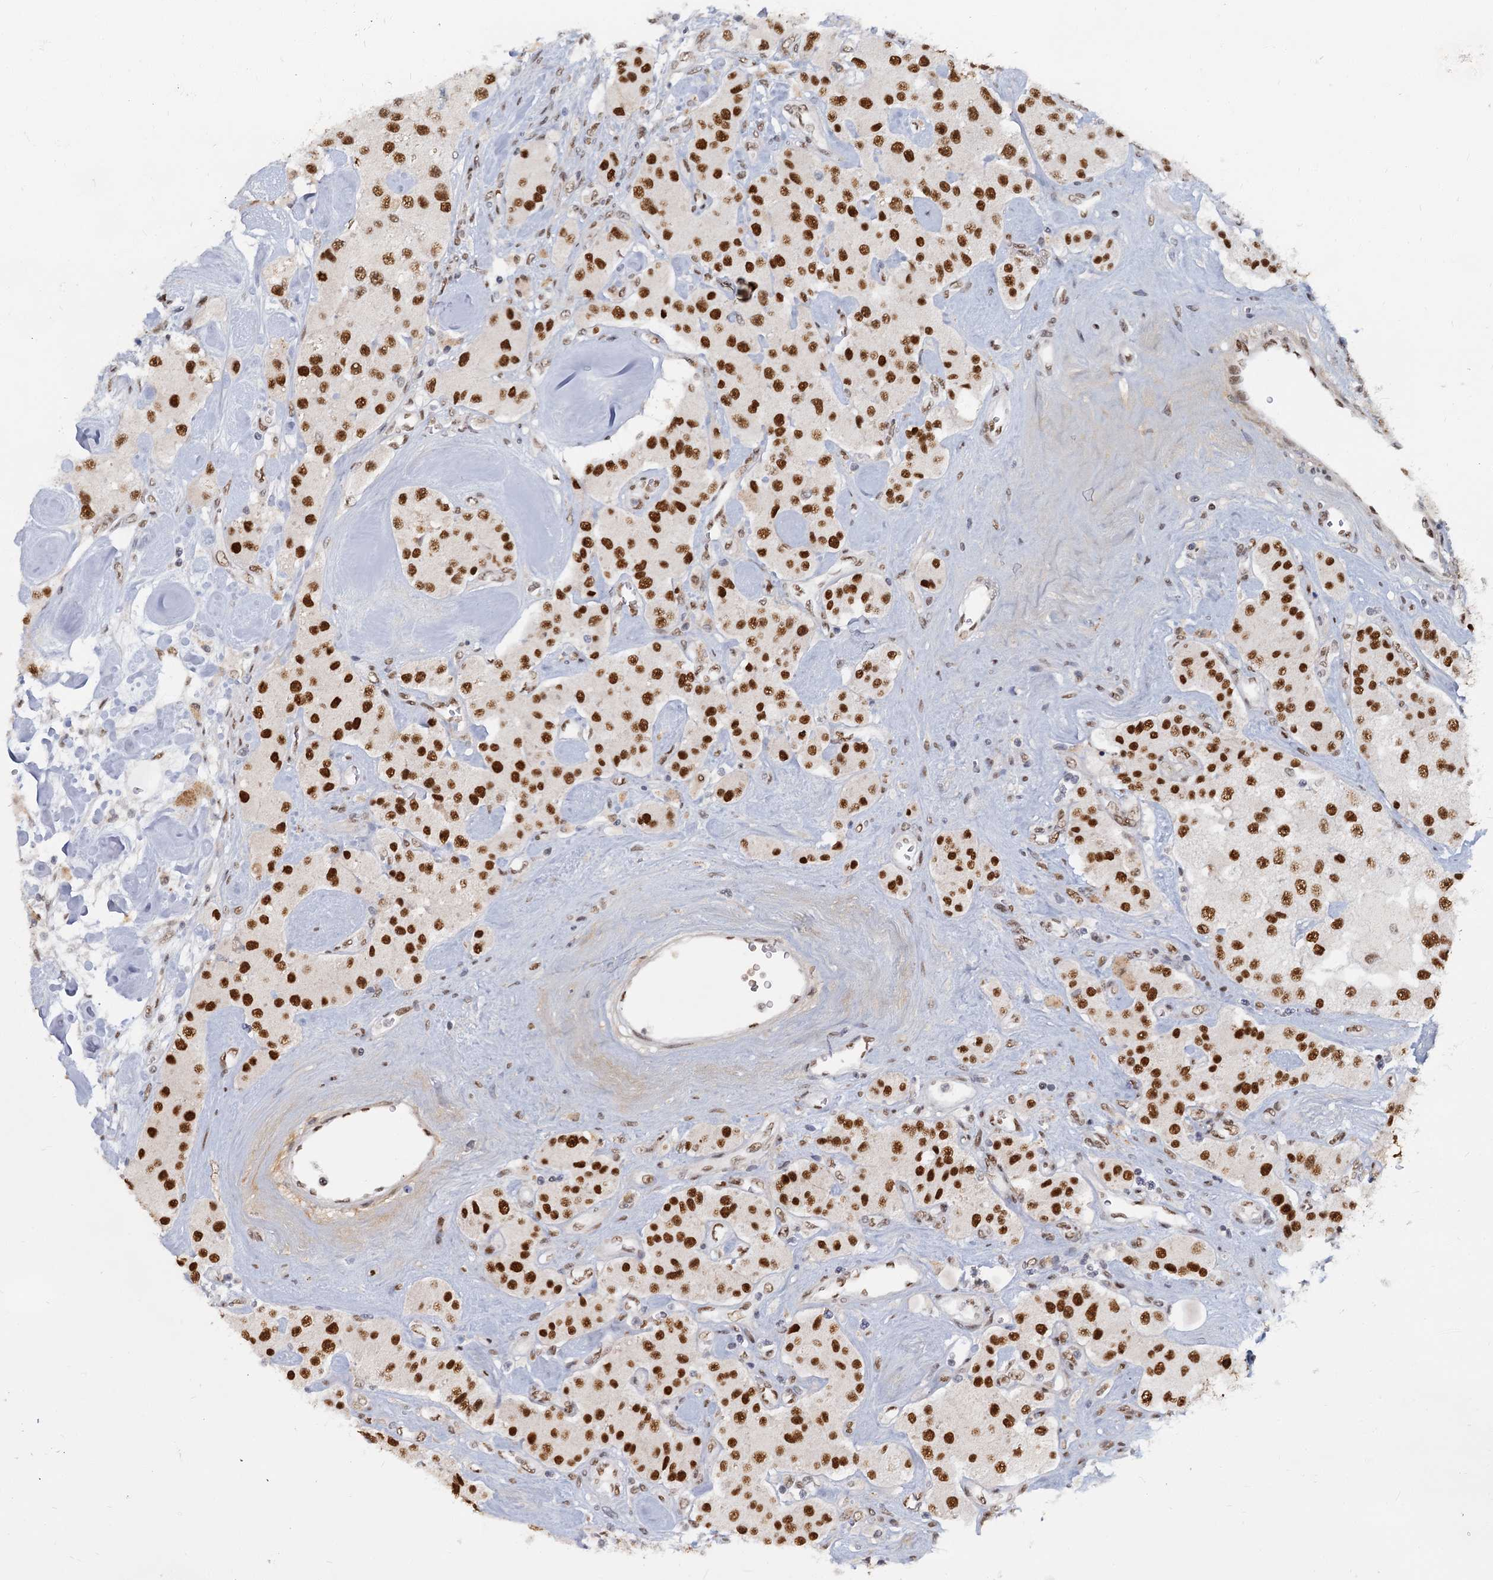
{"staining": {"intensity": "strong", "quantity": ">75%", "location": "nuclear"}, "tissue": "carcinoid", "cell_type": "Tumor cells", "image_type": "cancer", "snomed": [{"axis": "morphology", "description": "Carcinoid, malignant, NOS"}, {"axis": "topography", "description": "Pancreas"}], "caption": "The photomicrograph shows immunohistochemical staining of carcinoid. There is strong nuclear expression is present in about >75% of tumor cells.", "gene": "RPRD1A", "patient": {"sex": "male", "age": 41}}